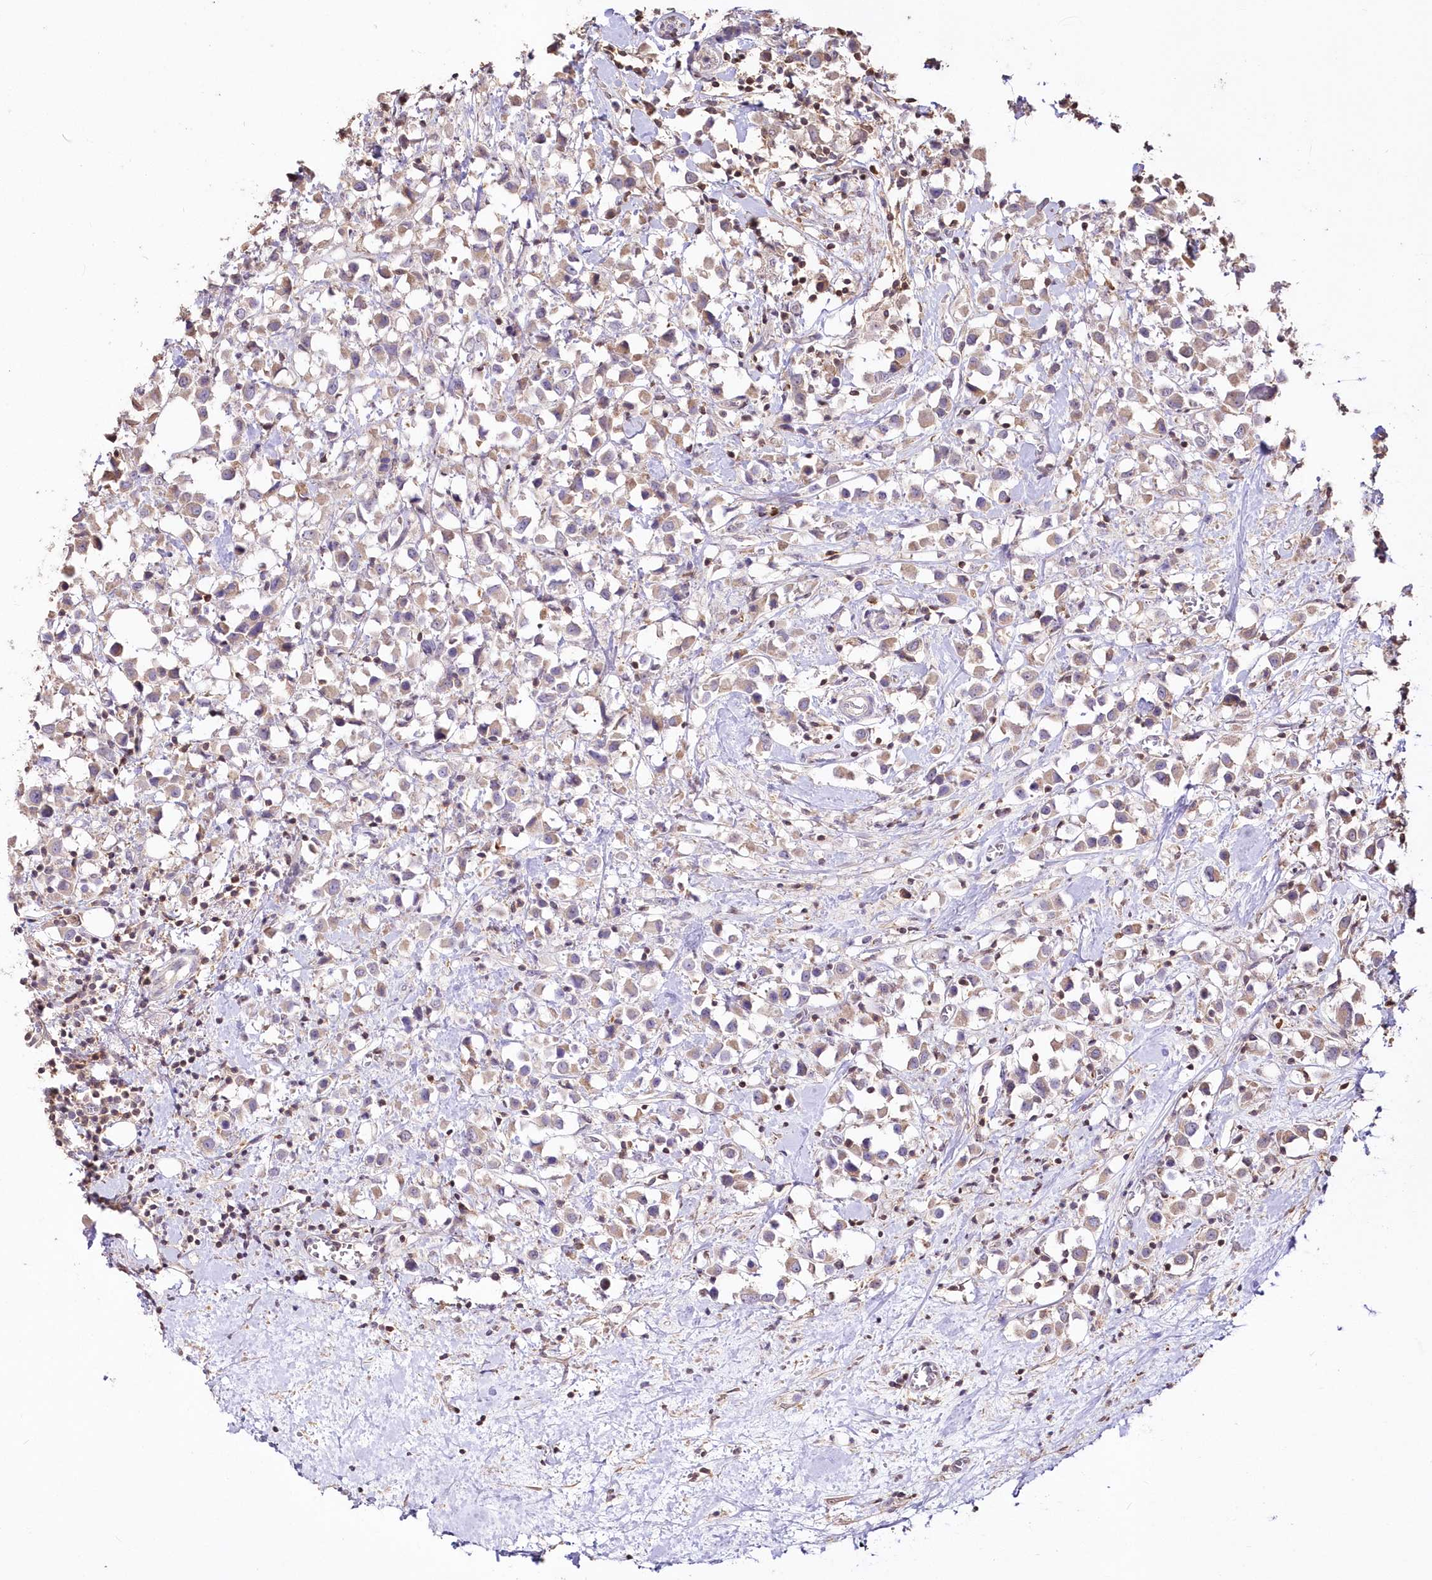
{"staining": {"intensity": "weak", "quantity": "25%-75%", "location": "cytoplasmic/membranous"}, "tissue": "breast cancer", "cell_type": "Tumor cells", "image_type": "cancer", "snomed": [{"axis": "morphology", "description": "Duct carcinoma"}, {"axis": "topography", "description": "Breast"}], "caption": "The photomicrograph displays immunohistochemical staining of breast cancer. There is weak cytoplasmic/membranous staining is appreciated in about 25%-75% of tumor cells.", "gene": "STK17B", "patient": {"sex": "female", "age": 61}}